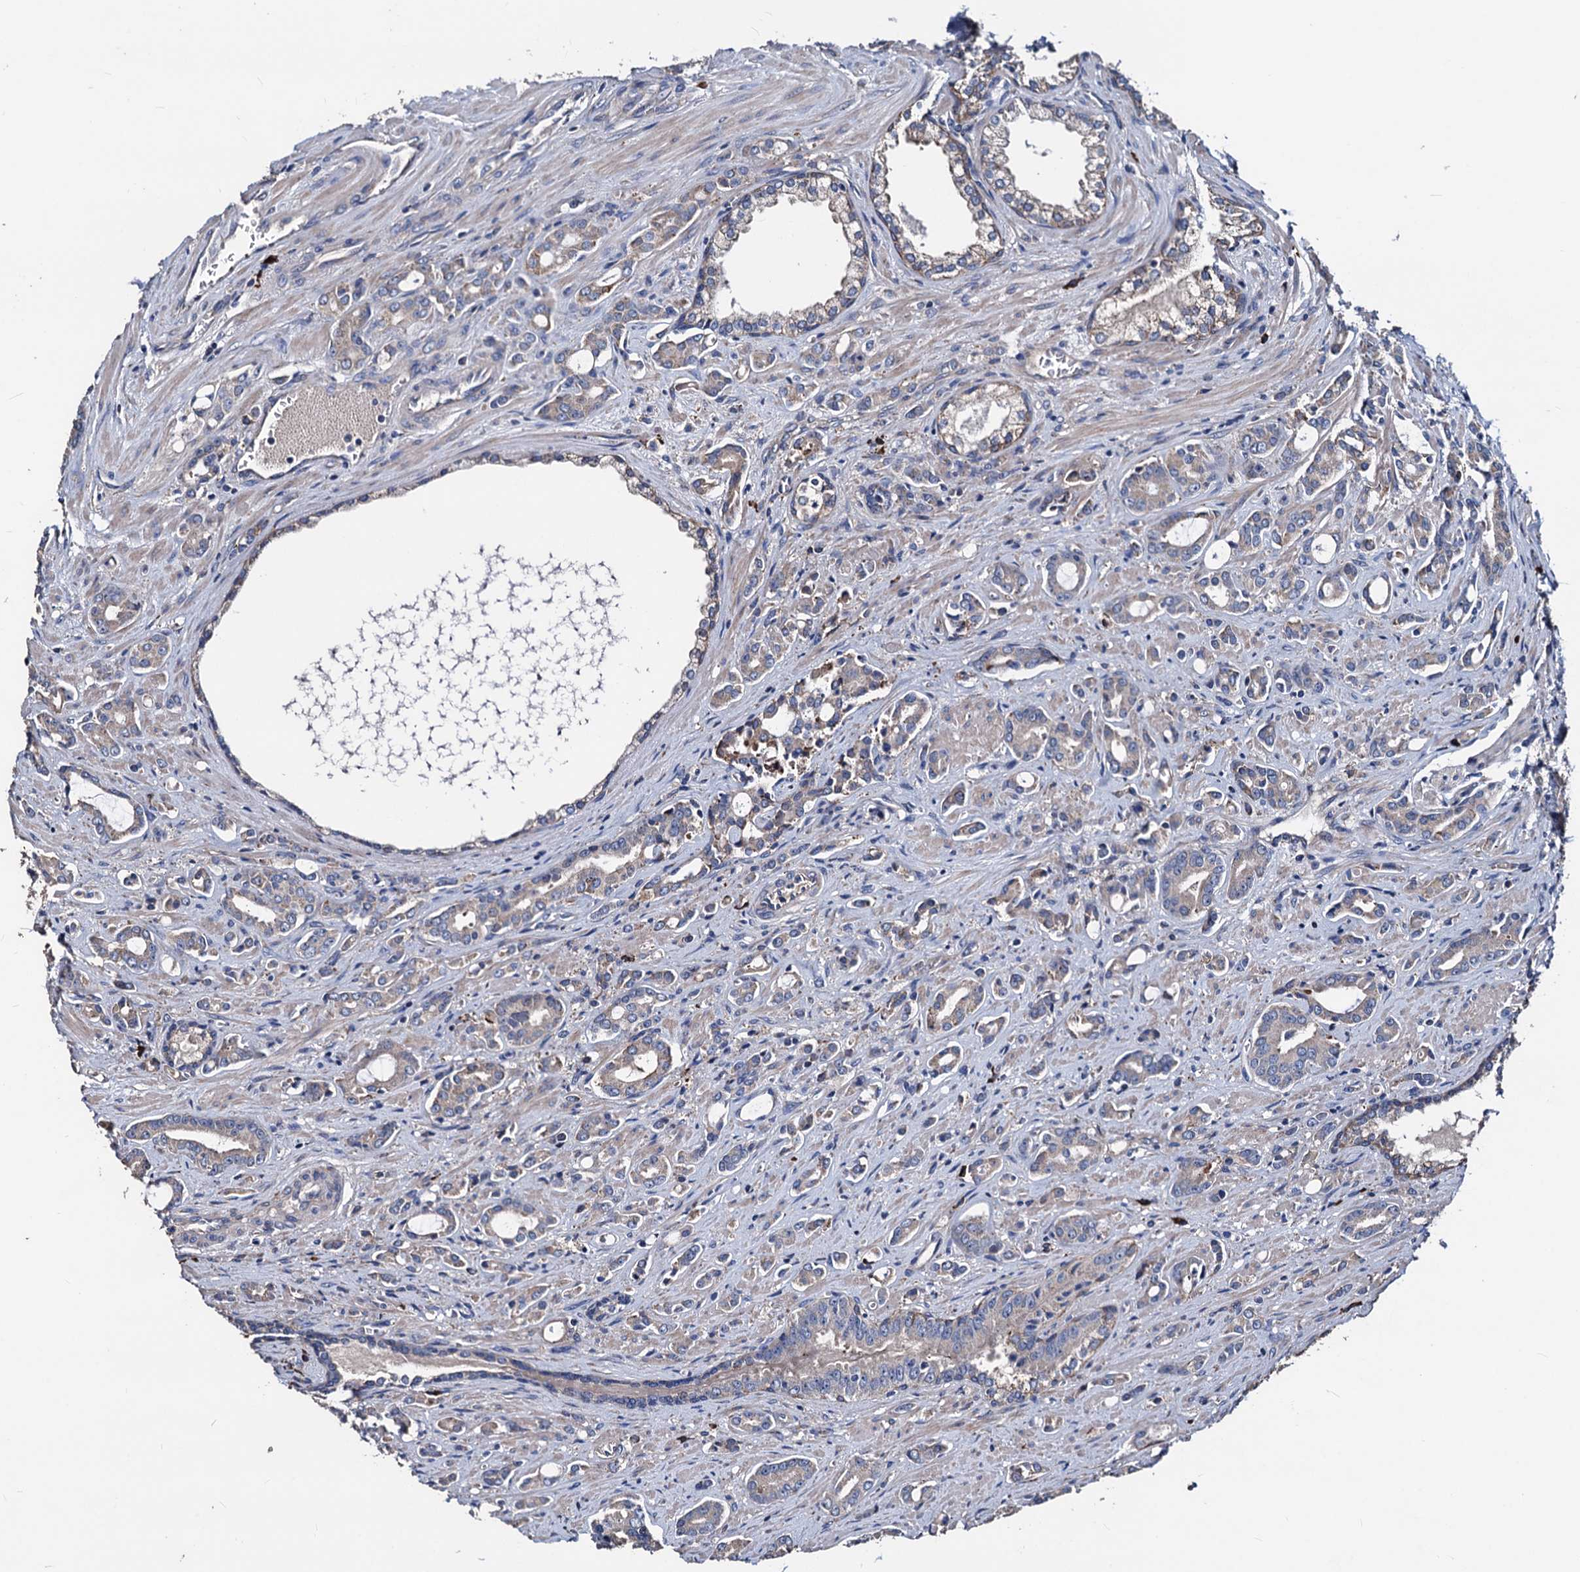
{"staining": {"intensity": "weak", "quantity": ">75%", "location": "cytoplasmic/membranous"}, "tissue": "prostate cancer", "cell_type": "Tumor cells", "image_type": "cancer", "snomed": [{"axis": "morphology", "description": "Adenocarcinoma, High grade"}, {"axis": "topography", "description": "Prostate"}], "caption": "Tumor cells show weak cytoplasmic/membranous expression in about >75% of cells in prostate adenocarcinoma (high-grade).", "gene": "AKAP11", "patient": {"sex": "male", "age": 72}}